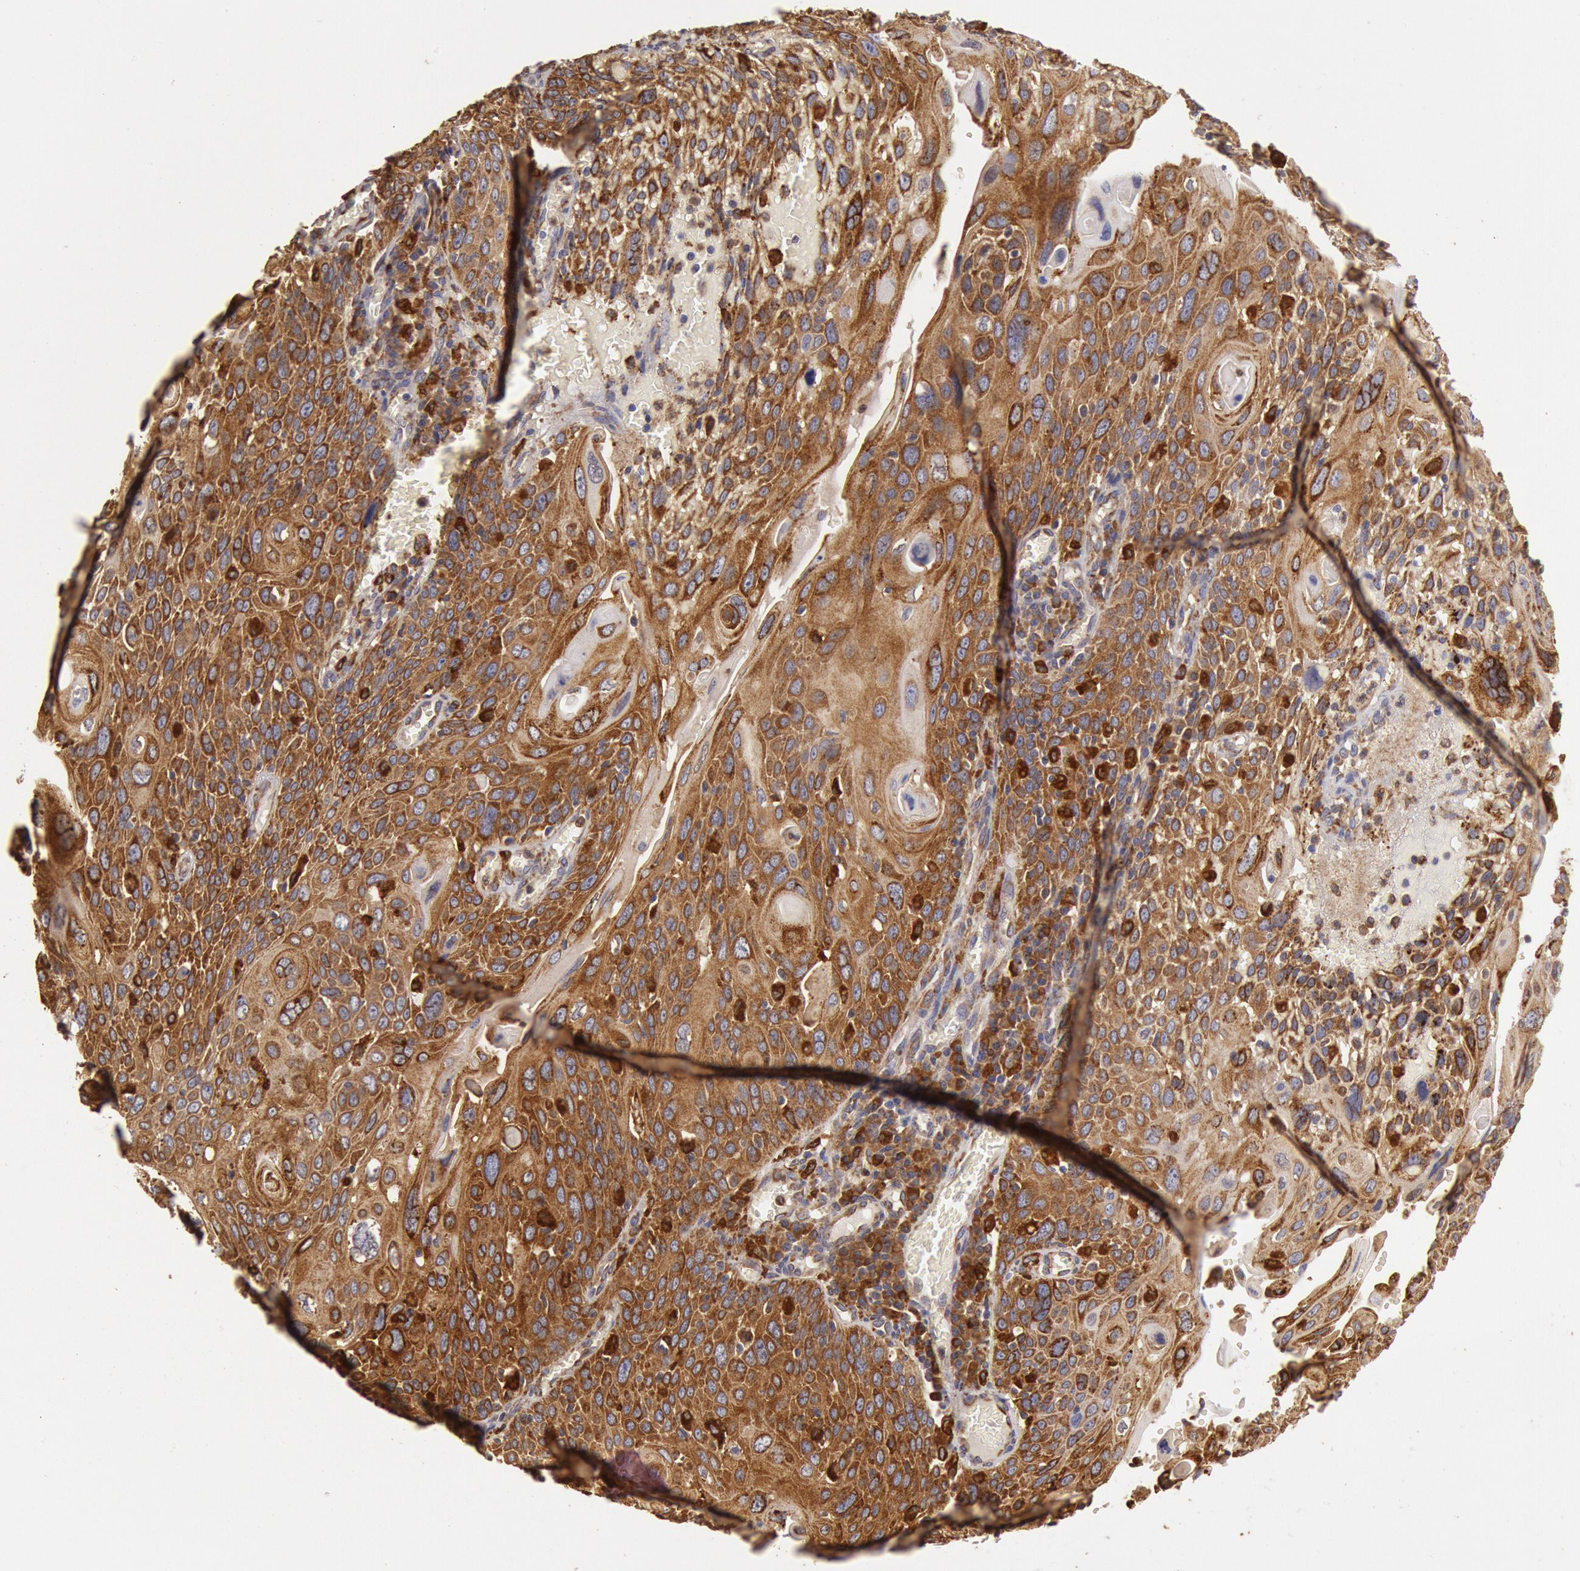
{"staining": {"intensity": "strong", "quantity": ">75%", "location": "cytoplasmic/membranous"}, "tissue": "cervical cancer", "cell_type": "Tumor cells", "image_type": "cancer", "snomed": [{"axis": "morphology", "description": "Squamous cell carcinoma, NOS"}, {"axis": "topography", "description": "Cervix"}], "caption": "Human squamous cell carcinoma (cervical) stained with a protein marker displays strong staining in tumor cells.", "gene": "ERP44", "patient": {"sex": "female", "age": 54}}